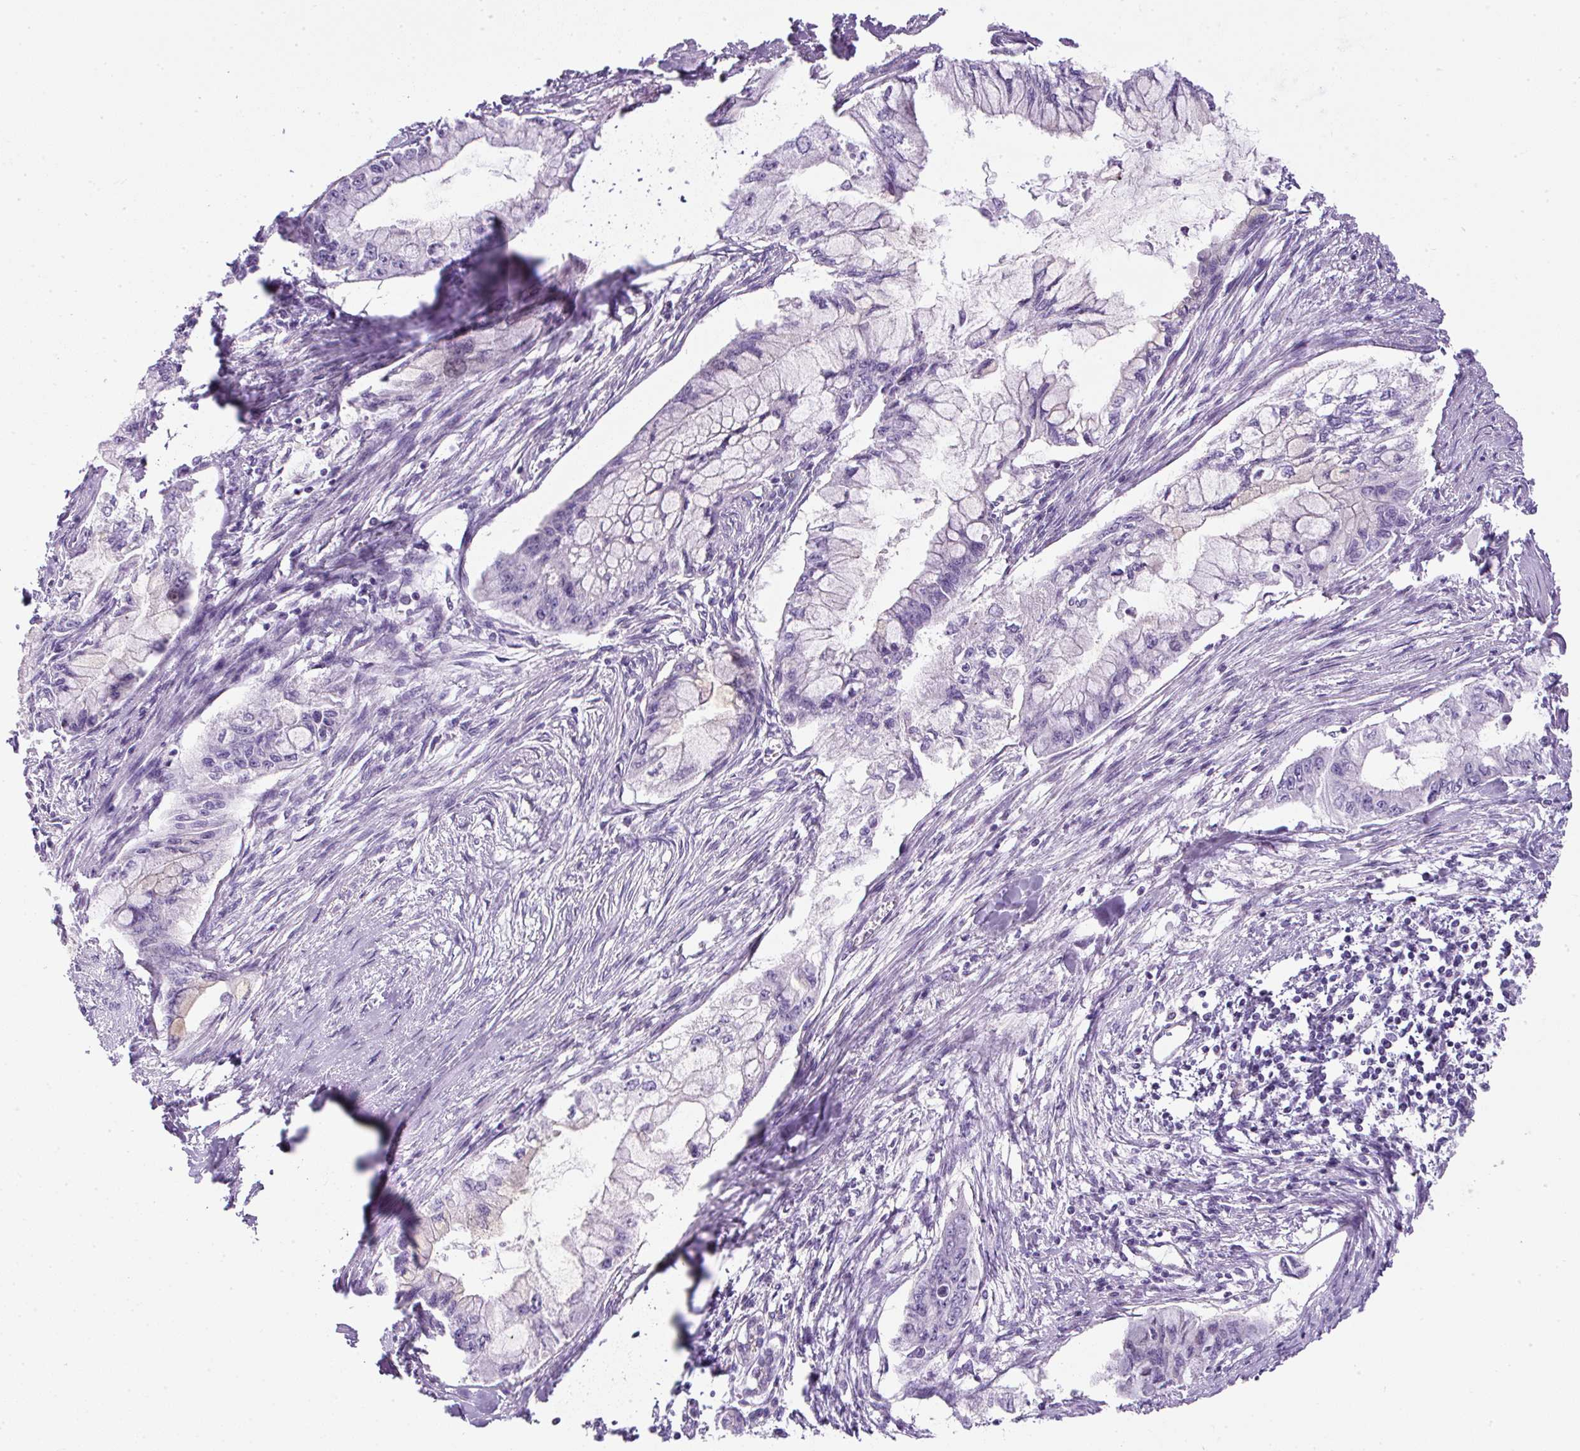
{"staining": {"intensity": "negative", "quantity": "none", "location": "none"}, "tissue": "pancreatic cancer", "cell_type": "Tumor cells", "image_type": "cancer", "snomed": [{"axis": "morphology", "description": "Adenocarcinoma, NOS"}, {"axis": "topography", "description": "Pancreas"}], "caption": "Tumor cells are negative for brown protein staining in adenocarcinoma (pancreatic). Nuclei are stained in blue.", "gene": "FGFBP3", "patient": {"sex": "male", "age": 48}}